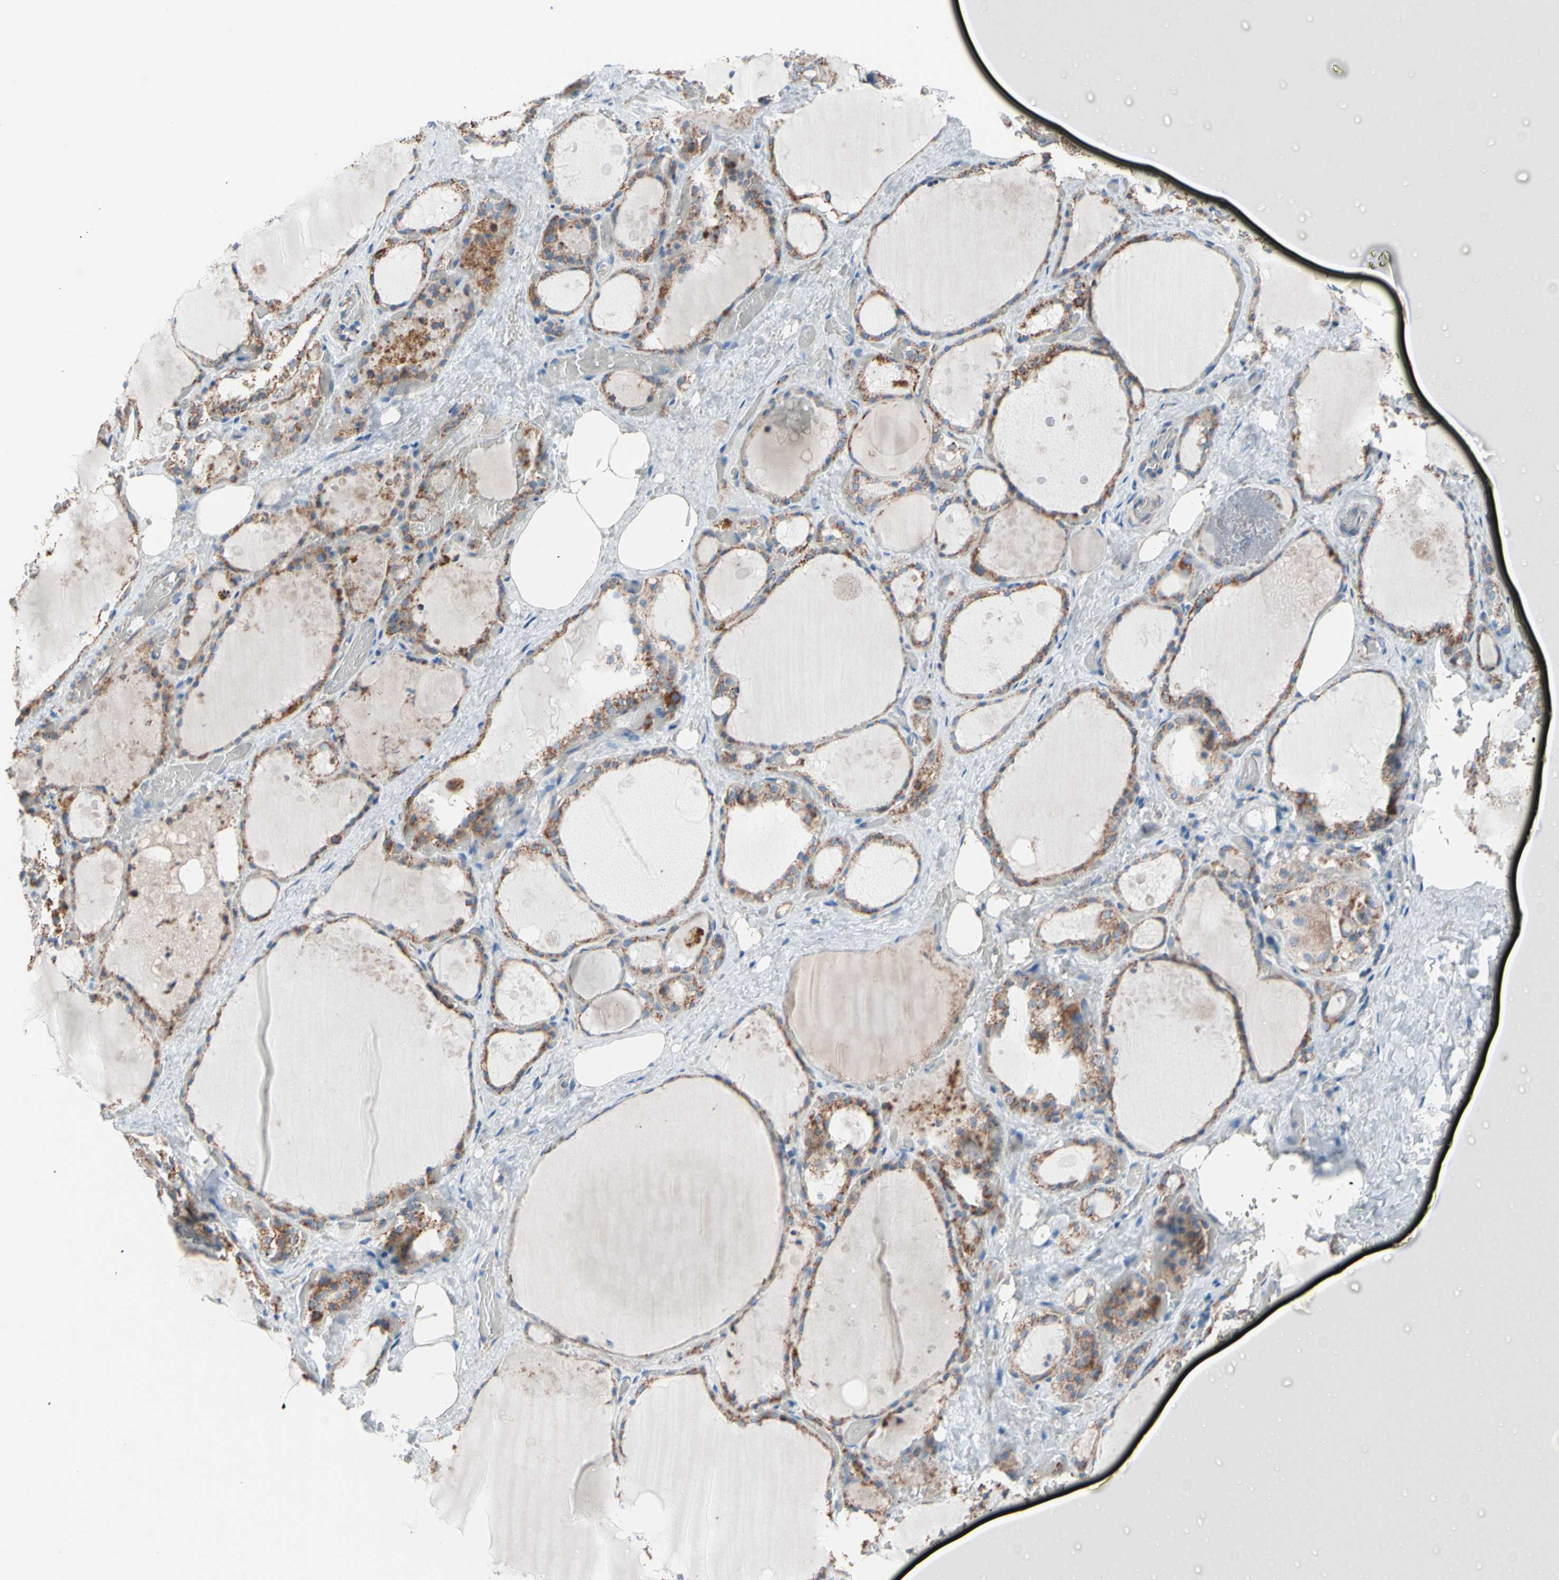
{"staining": {"intensity": "strong", "quantity": ">75%", "location": "cytoplasmic/membranous"}, "tissue": "thyroid gland", "cell_type": "Glandular cells", "image_type": "normal", "snomed": [{"axis": "morphology", "description": "Normal tissue, NOS"}, {"axis": "topography", "description": "Thyroid gland"}], "caption": "IHC histopathology image of normal thyroid gland: human thyroid gland stained using immunohistochemistry (IHC) shows high levels of strong protein expression localized specifically in the cytoplasmic/membranous of glandular cells, appearing as a cytoplasmic/membranous brown color.", "gene": "HK1", "patient": {"sex": "male", "age": 61}}